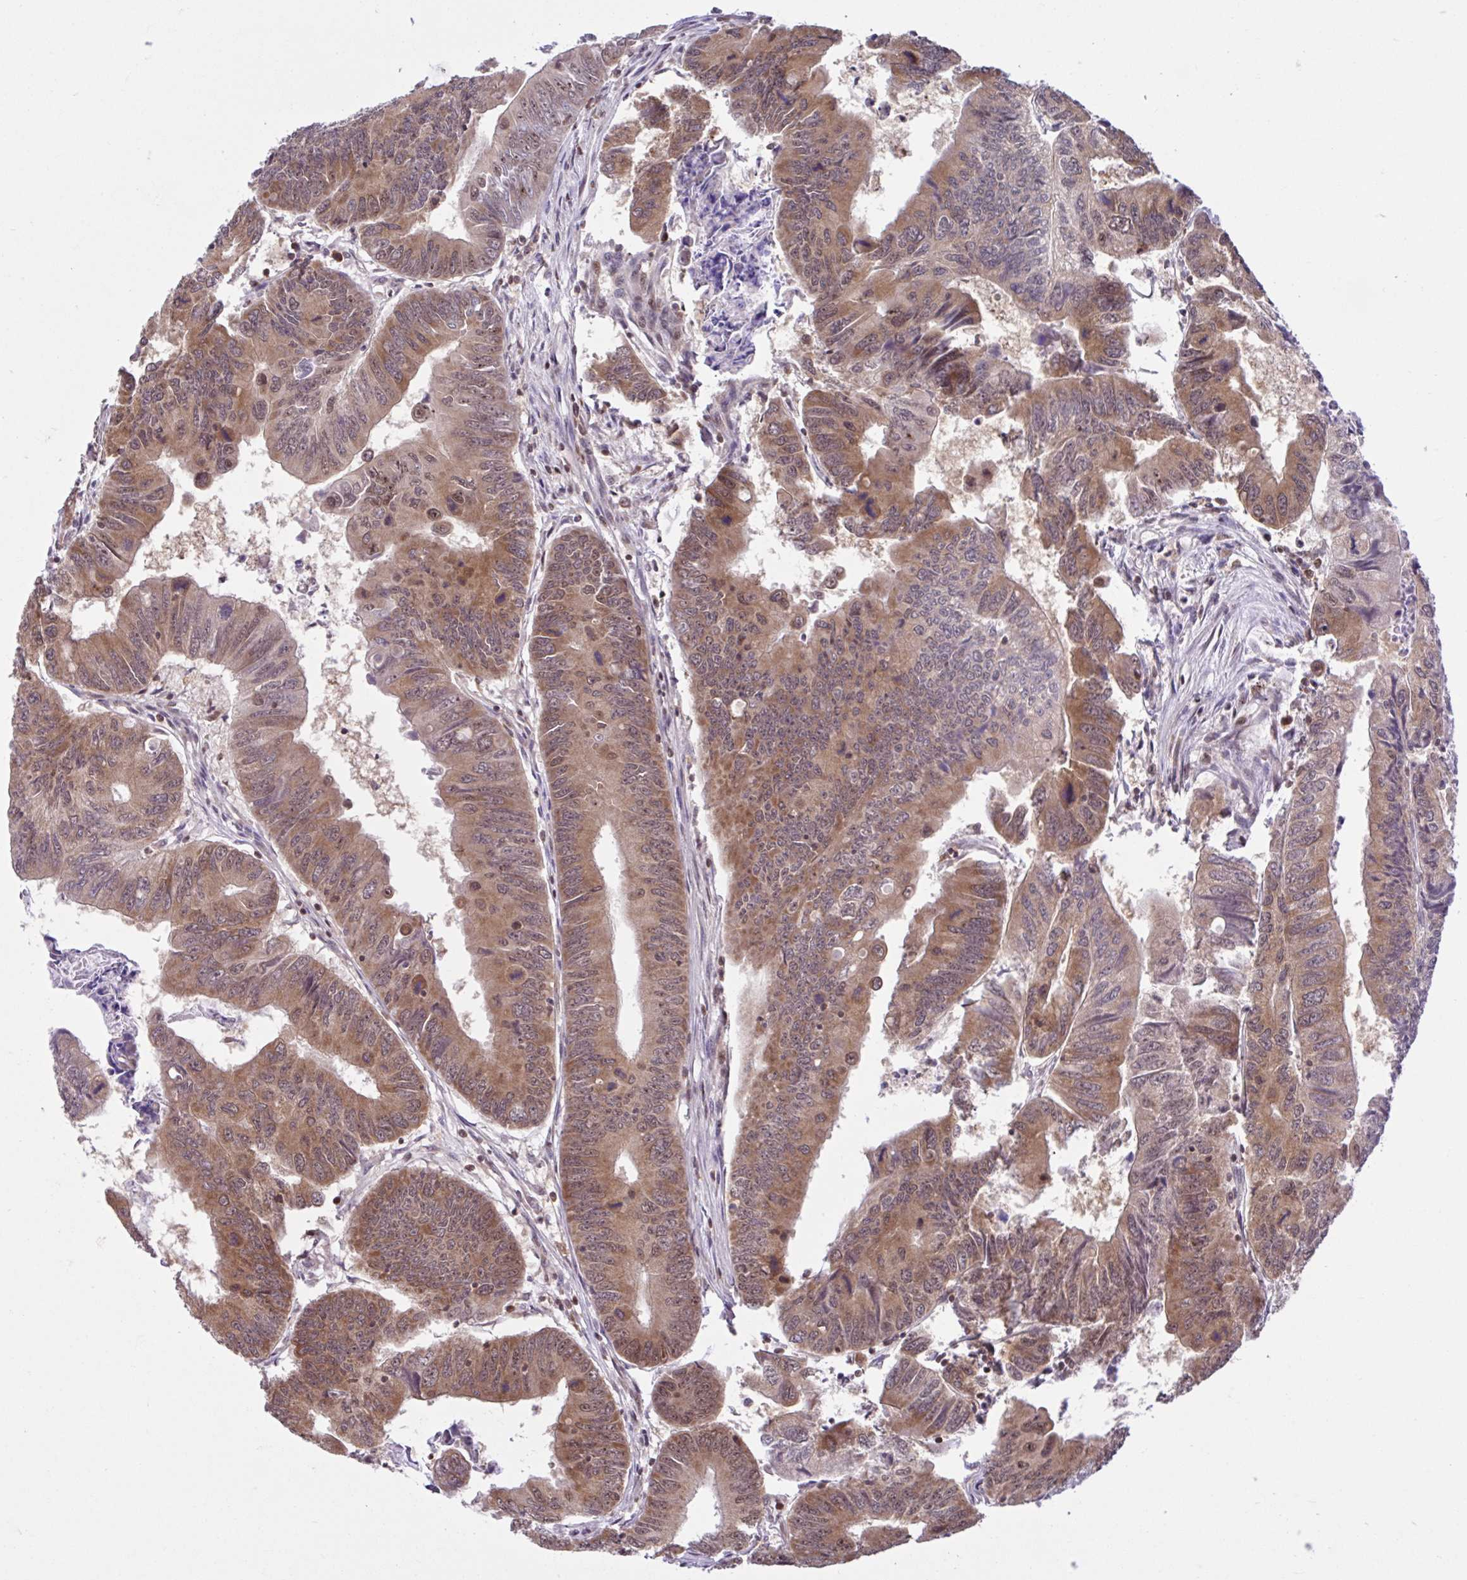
{"staining": {"intensity": "moderate", "quantity": ">75%", "location": "cytoplasmic/membranous,nuclear"}, "tissue": "colorectal cancer", "cell_type": "Tumor cells", "image_type": "cancer", "snomed": [{"axis": "morphology", "description": "Adenocarcinoma, NOS"}, {"axis": "topography", "description": "Colon"}], "caption": "Adenocarcinoma (colorectal) stained with a brown dye shows moderate cytoplasmic/membranous and nuclear positive positivity in approximately >75% of tumor cells.", "gene": "CCDC12", "patient": {"sex": "male", "age": 53}}